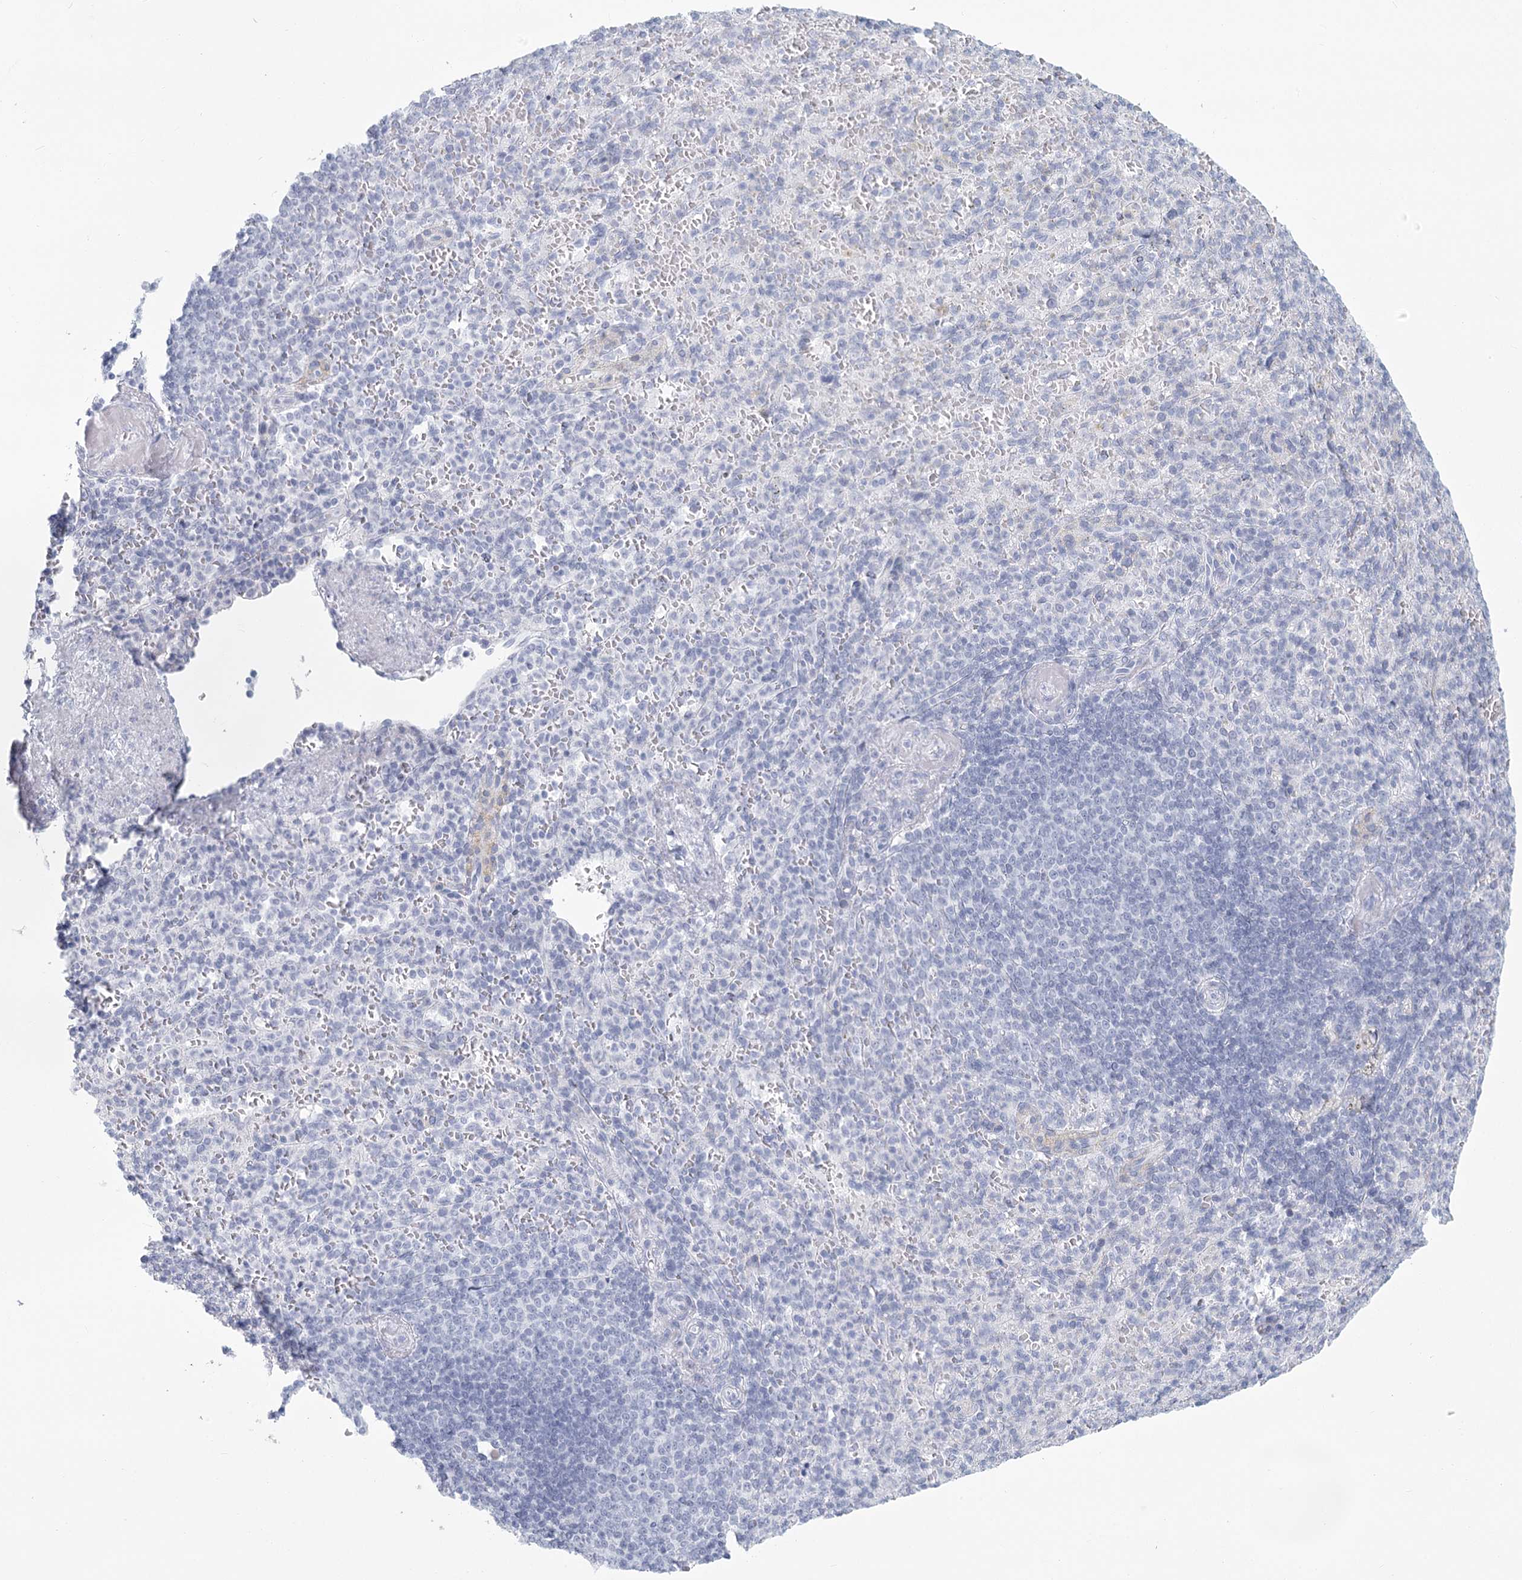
{"staining": {"intensity": "negative", "quantity": "none", "location": "none"}, "tissue": "spleen", "cell_type": "Cells in red pulp", "image_type": "normal", "snomed": [{"axis": "morphology", "description": "Normal tissue, NOS"}, {"axis": "topography", "description": "Spleen"}], "caption": "Immunohistochemistry histopathology image of normal spleen: human spleen stained with DAB displays no significant protein staining in cells in red pulp. (Brightfield microscopy of DAB IHC at high magnification).", "gene": "WNT8B", "patient": {"sex": "female", "age": 74}}